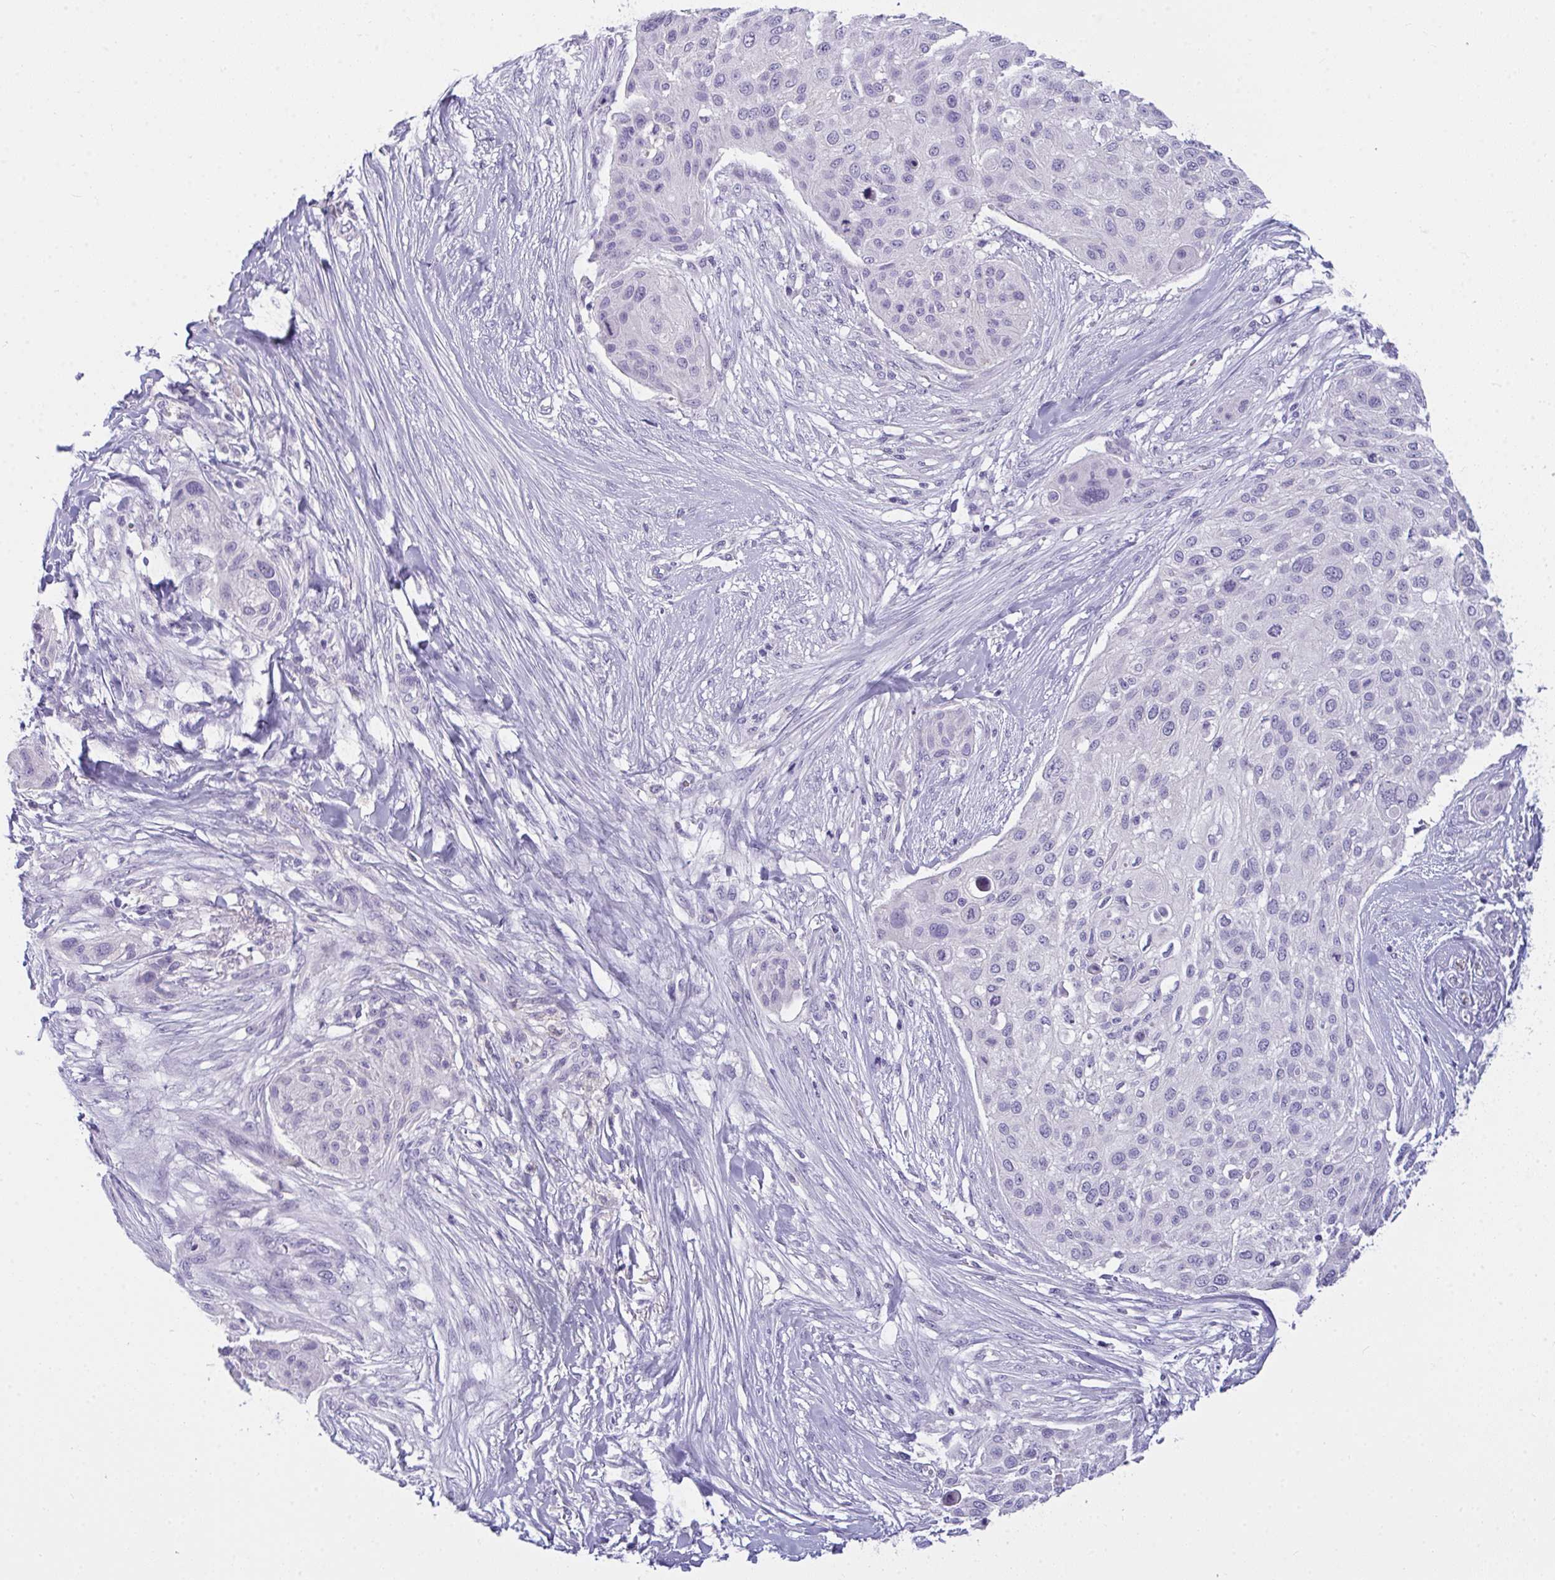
{"staining": {"intensity": "negative", "quantity": "none", "location": "none"}, "tissue": "skin cancer", "cell_type": "Tumor cells", "image_type": "cancer", "snomed": [{"axis": "morphology", "description": "Squamous cell carcinoma, NOS"}, {"axis": "topography", "description": "Skin"}], "caption": "Tumor cells are negative for brown protein staining in skin squamous cell carcinoma.", "gene": "SEMA6B", "patient": {"sex": "female", "age": 87}}